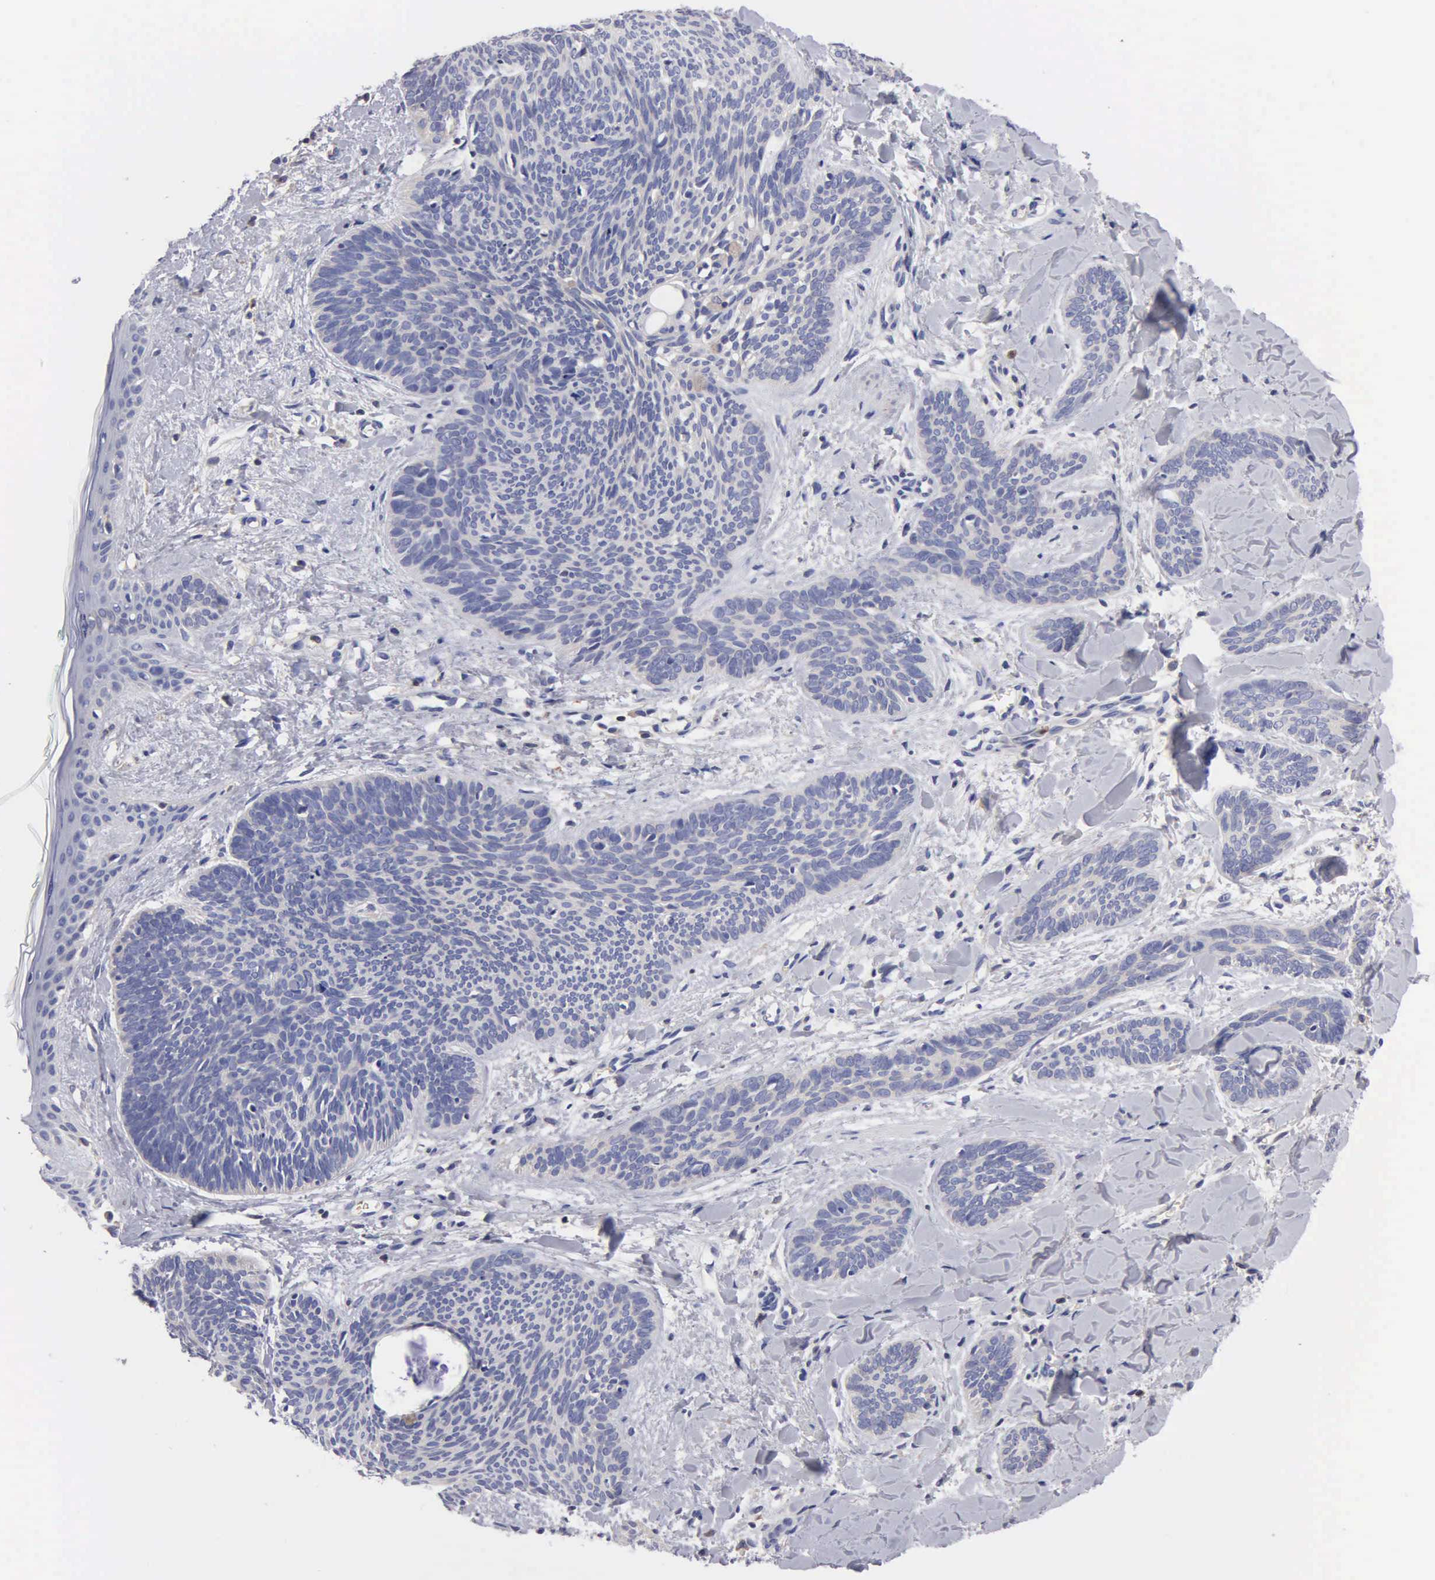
{"staining": {"intensity": "negative", "quantity": "none", "location": "none"}, "tissue": "skin cancer", "cell_type": "Tumor cells", "image_type": "cancer", "snomed": [{"axis": "morphology", "description": "Basal cell carcinoma"}, {"axis": "topography", "description": "Skin"}], "caption": "Human skin cancer stained for a protein using IHC shows no staining in tumor cells.", "gene": "G6PD", "patient": {"sex": "female", "age": 81}}